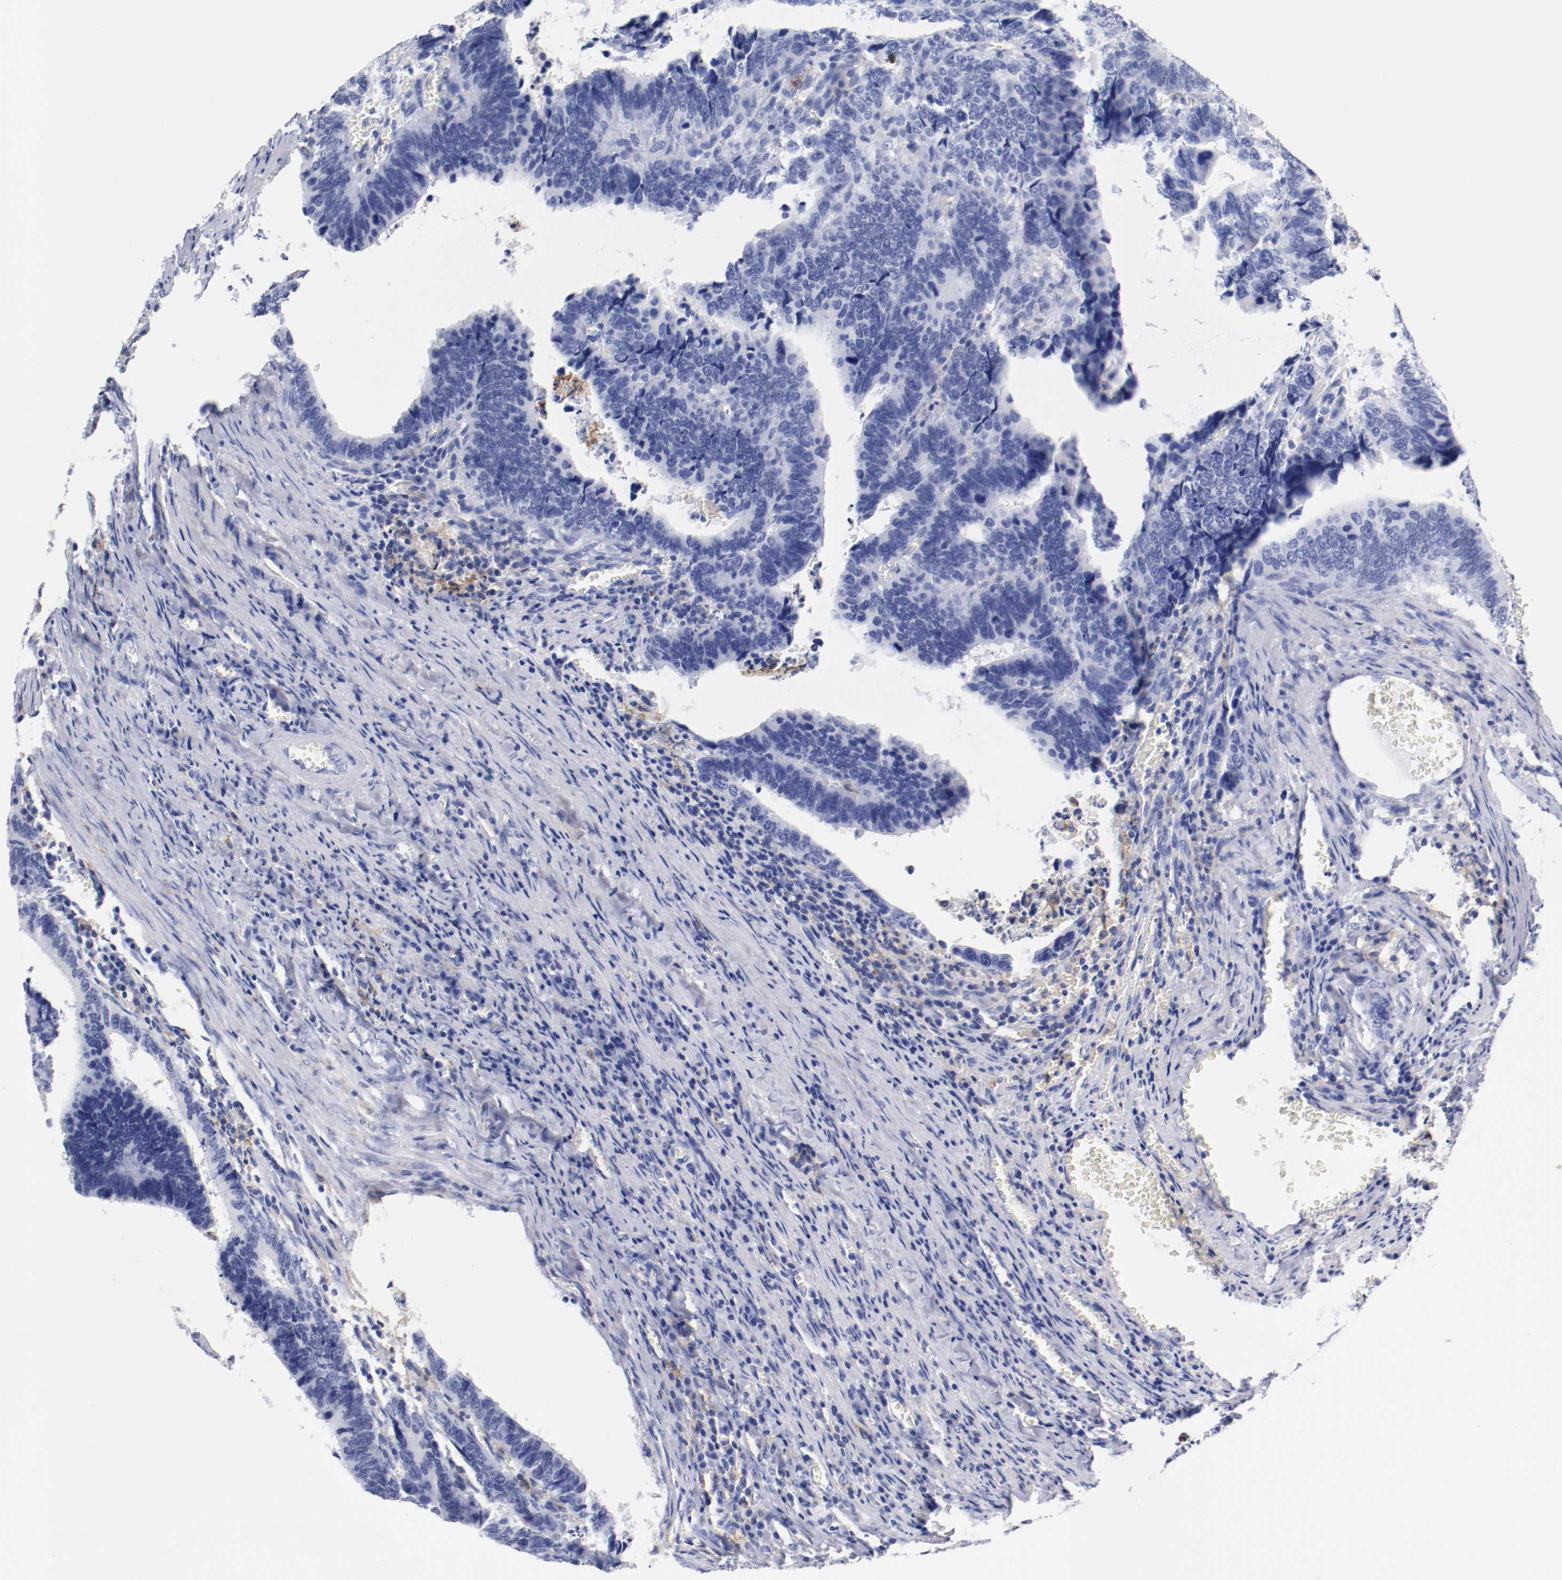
{"staining": {"intensity": "negative", "quantity": "none", "location": "none"}, "tissue": "colorectal cancer", "cell_type": "Tumor cells", "image_type": "cancer", "snomed": [{"axis": "morphology", "description": "Adenocarcinoma, NOS"}, {"axis": "topography", "description": "Colon"}], "caption": "Human colorectal cancer (adenocarcinoma) stained for a protein using IHC exhibits no positivity in tumor cells.", "gene": "ITGAX", "patient": {"sex": "male", "age": 72}}